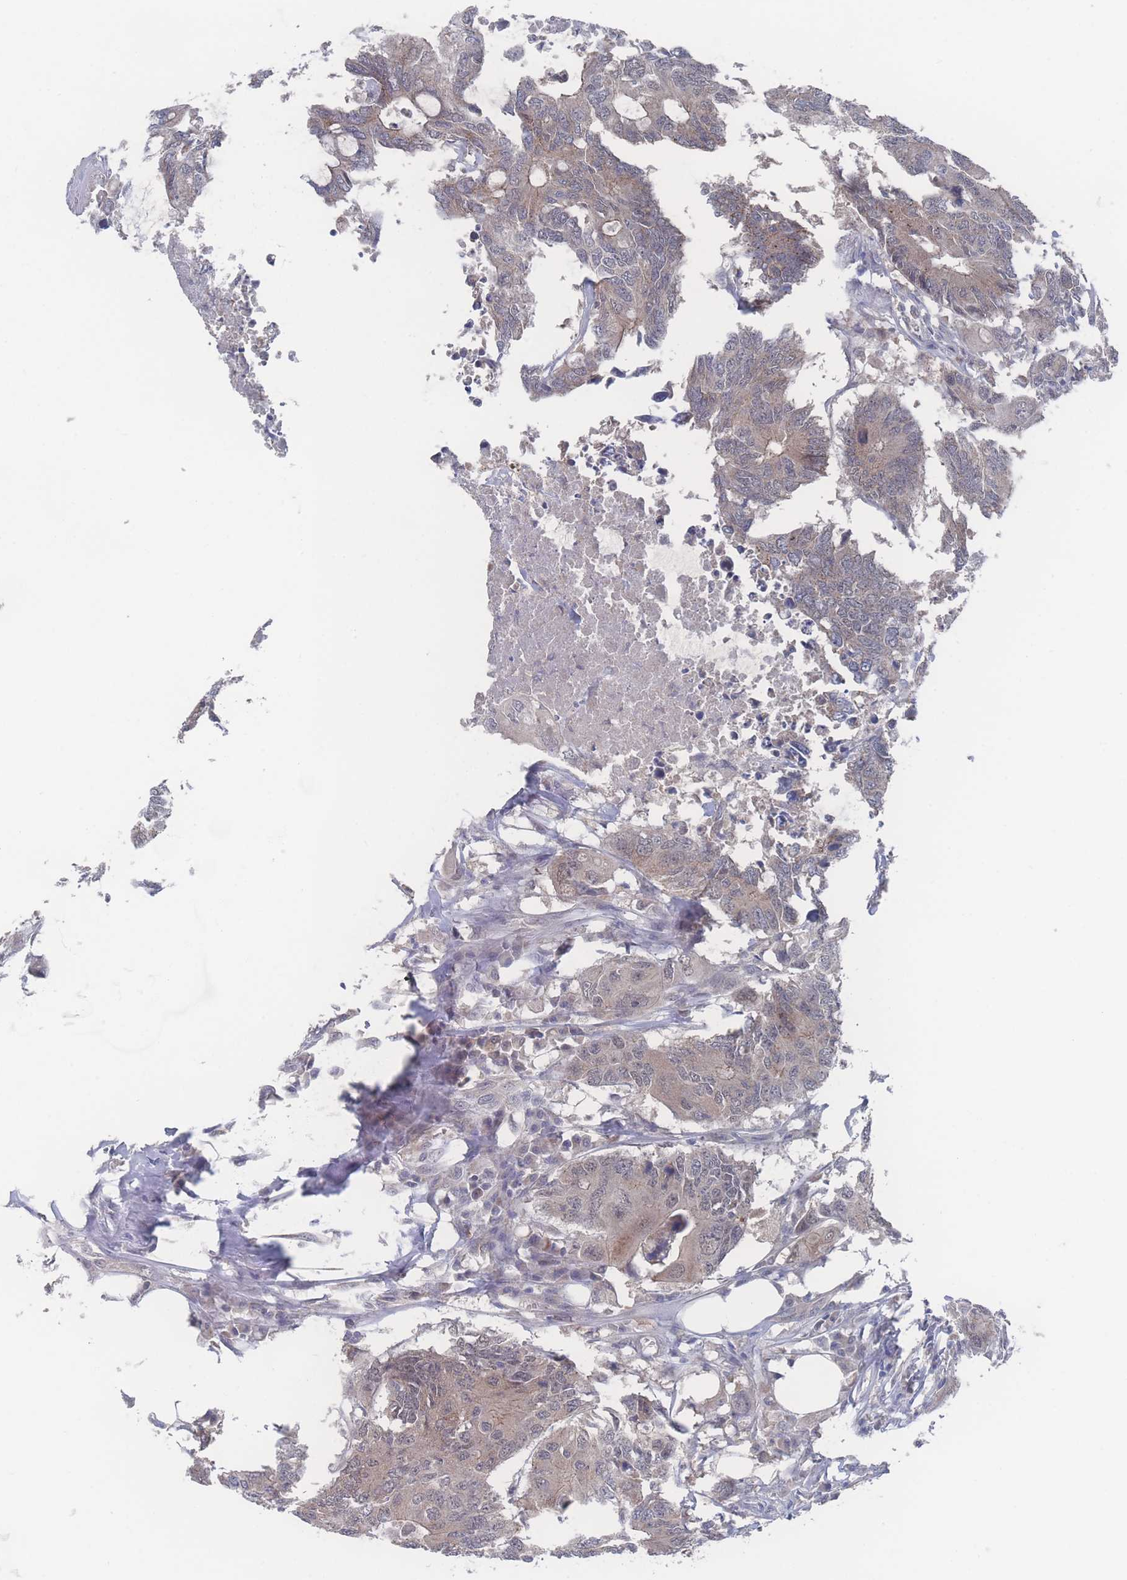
{"staining": {"intensity": "weak", "quantity": "<25%", "location": "cytoplasmic/membranous"}, "tissue": "colorectal cancer", "cell_type": "Tumor cells", "image_type": "cancer", "snomed": [{"axis": "morphology", "description": "Adenocarcinoma, NOS"}, {"axis": "topography", "description": "Colon"}], "caption": "The micrograph reveals no staining of tumor cells in colorectal adenocarcinoma. (DAB (3,3'-diaminobenzidine) immunohistochemistry with hematoxylin counter stain).", "gene": "NBEAL1", "patient": {"sex": "male", "age": 71}}